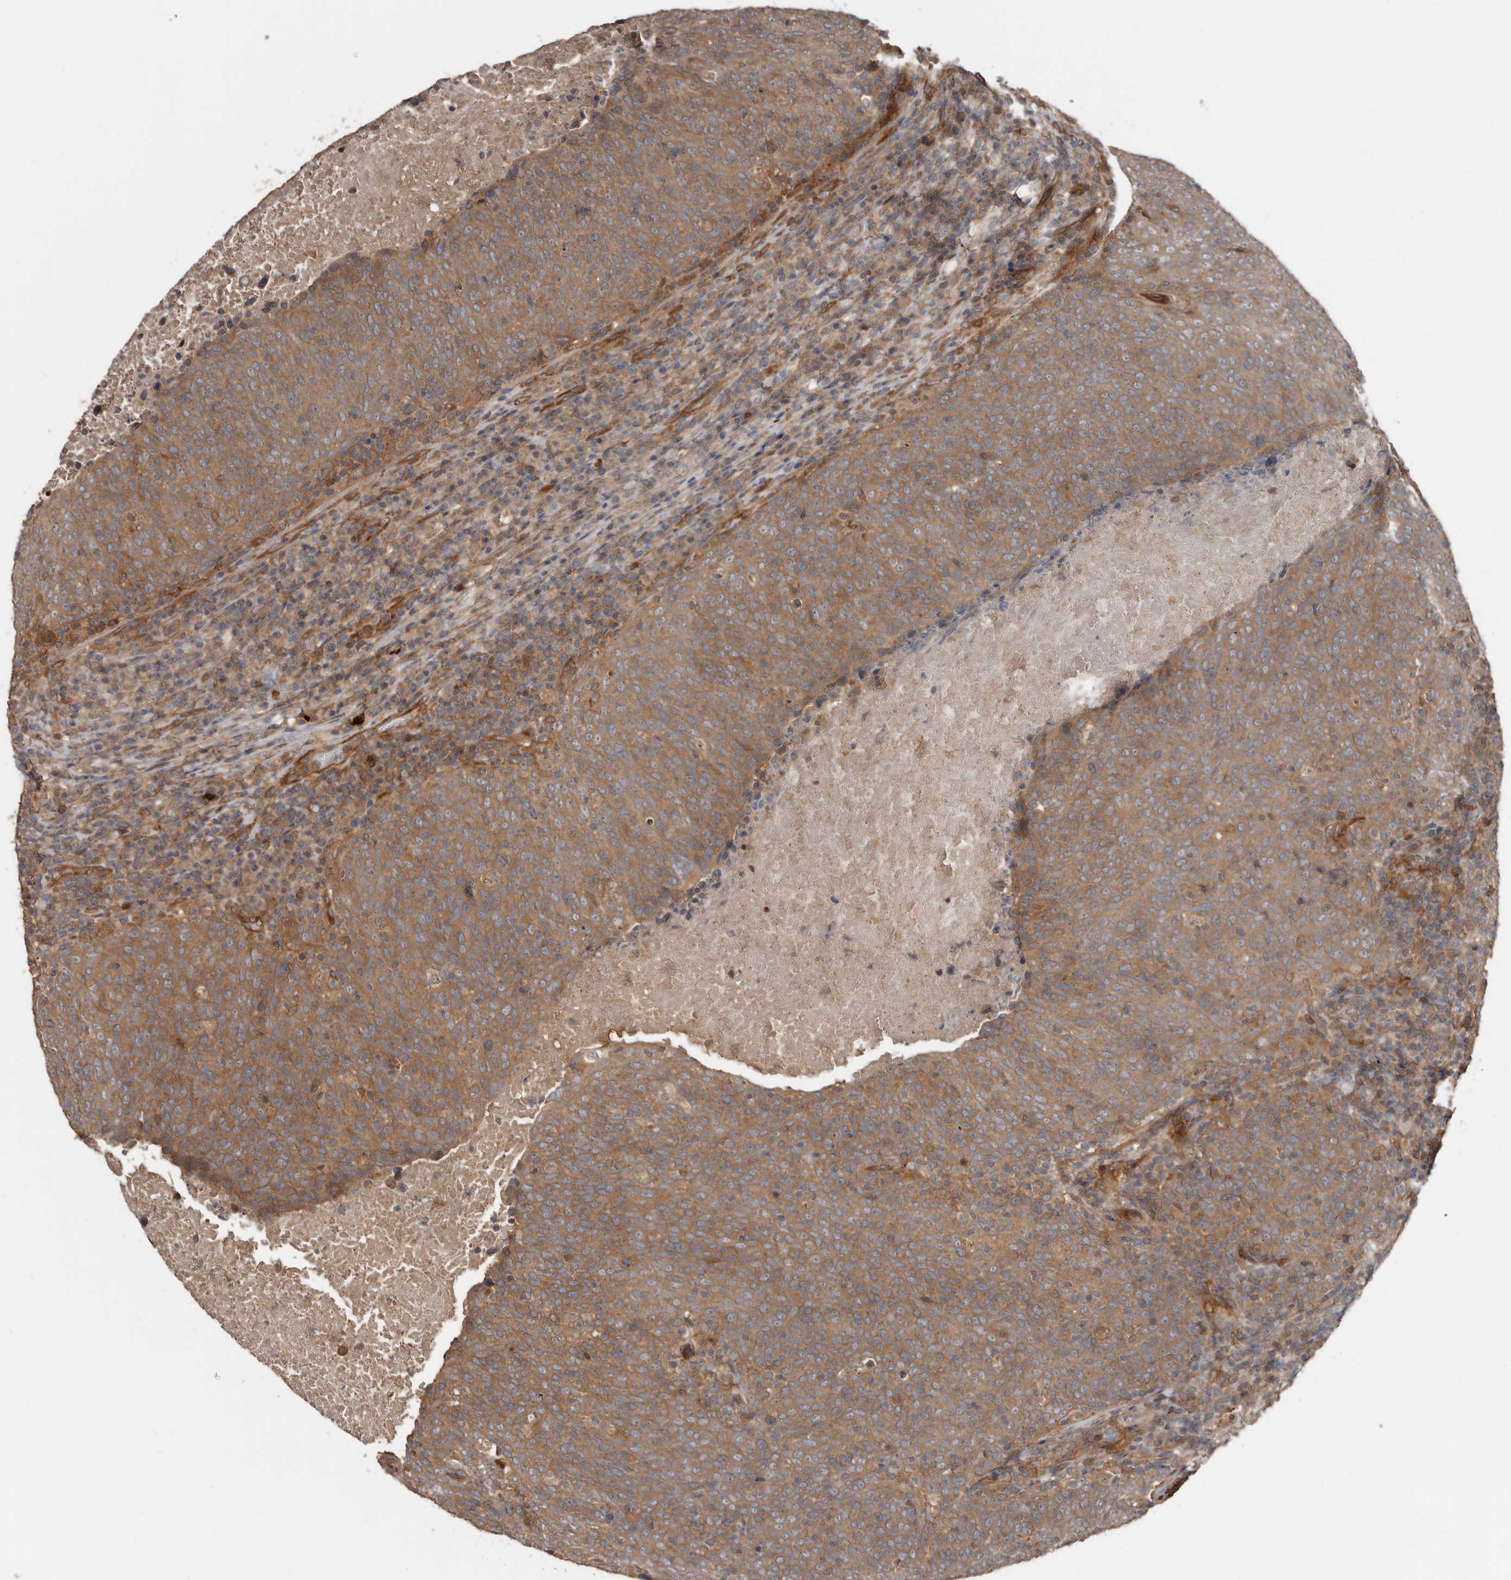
{"staining": {"intensity": "moderate", "quantity": ">75%", "location": "cytoplasmic/membranous"}, "tissue": "head and neck cancer", "cell_type": "Tumor cells", "image_type": "cancer", "snomed": [{"axis": "morphology", "description": "Squamous cell carcinoma, NOS"}, {"axis": "morphology", "description": "Squamous cell carcinoma, metastatic, NOS"}, {"axis": "topography", "description": "Lymph node"}, {"axis": "topography", "description": "Head-Neck"}], "caption": "Approximately >75% of tumor cells in human head and neck metastatic squamous cell carcinoma show moderate cytoplasmic/membranous protein positivity as visualized by brown immunohistochemical staining.", "gene": "EXOC3L1", "patient": {"sex": "male", "age": 62}}